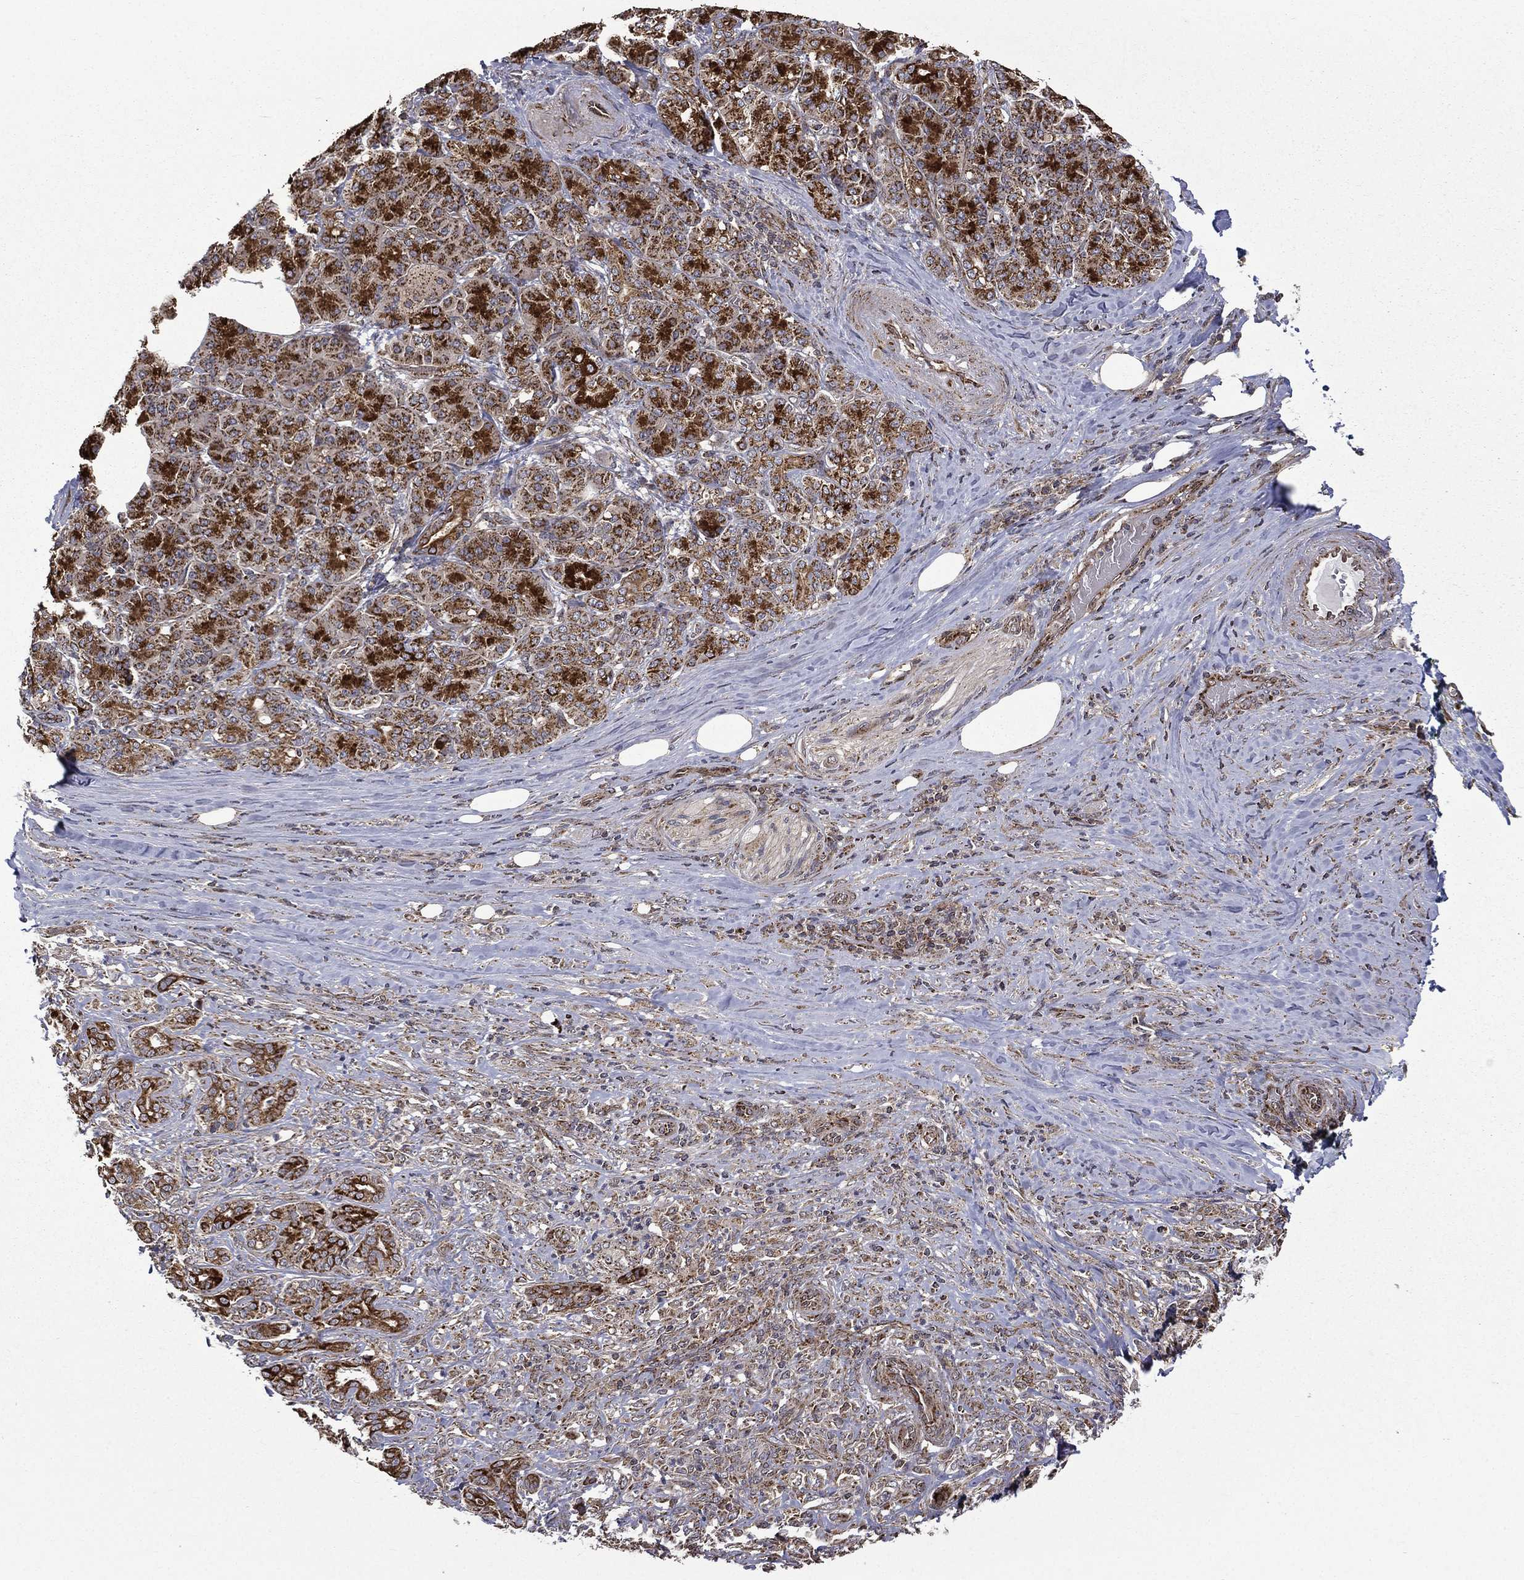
{"staining": {"intensity": "strong", "quantity": ">75%", "location": "cytoplasmic/membranous"}, "tissue": "pancreatic cancer", "cell_type": "Tumor cells", "image_type": "cancer", "snomed": [{"axis": "morphology", "description": "Normal tissue, NOS"}, {"axis": "morphology", "description": "Inflammation, NOS"}, {"axis": "morphology", "description": "Adenocarcinoma, NOS"}, {"axis": "topography", "description": "Pancreas"}], "caption": "Protein expression analysis of human pancreatic cancer (adenocarcinoma) reveals strong cytoplasmic/membranous staining in approximately >75% of tumor cells. (brown staining indicates protein expression, while blue staining denotes nuclei).", "gene": "GIMAP6", "patient": {"sex": "male", "age": 57}}